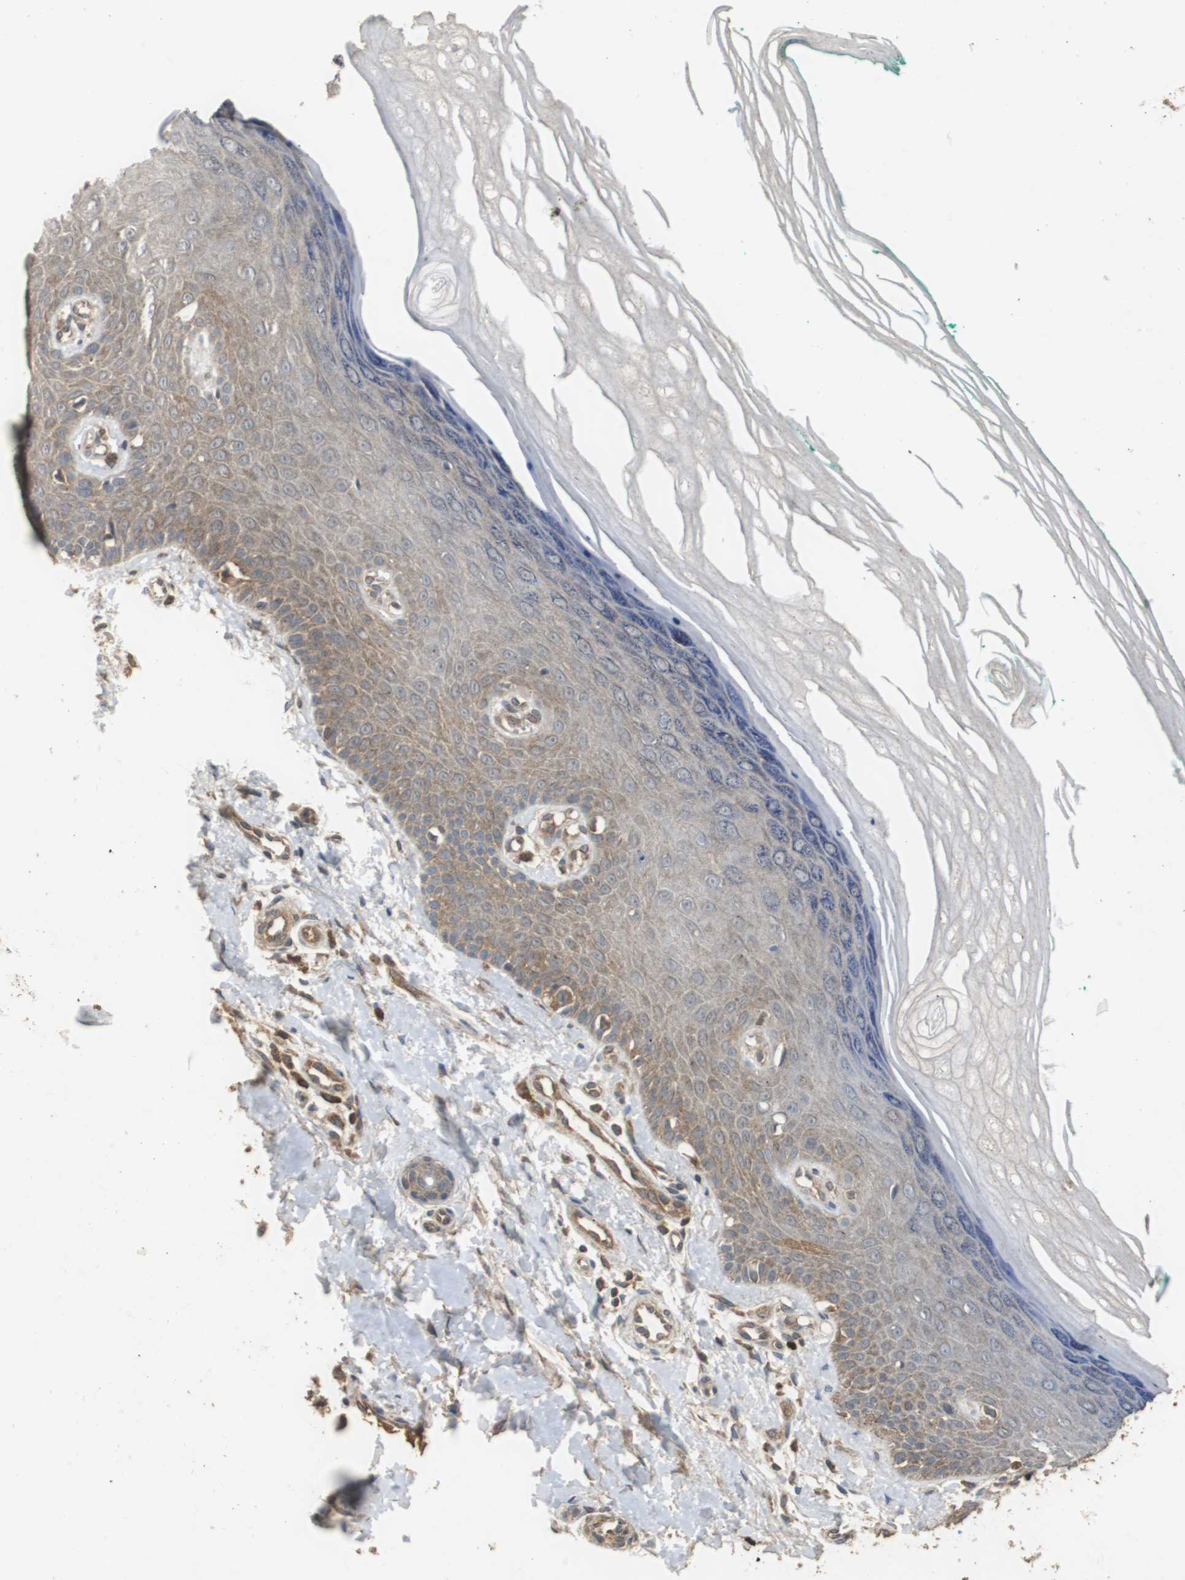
{"staining": {"intensity": "moderate", "quantity": ">75%", "location": "cytoplasmic/membranous"}, "tissue": "skin", "cell_type": "Fibroblasts", "image_type": "normal", "snomed": [{"axis": "morphology", "description": "Normal tissue, NOS"}, {"axis": "topography", "description": "Skin"}], "caption": "Moderate cytoplasmic/membranous positivity is appreciated in approximately >75% of fibroblasts in normal skin. (Stains: DAB (3,3'-diaminobenzidine) in brown, nuclei in blue, Microscopy: brightfield microscopy at high magnification).", "gene": "VBP1", "patient": {"sex": "male", "age": 26}}